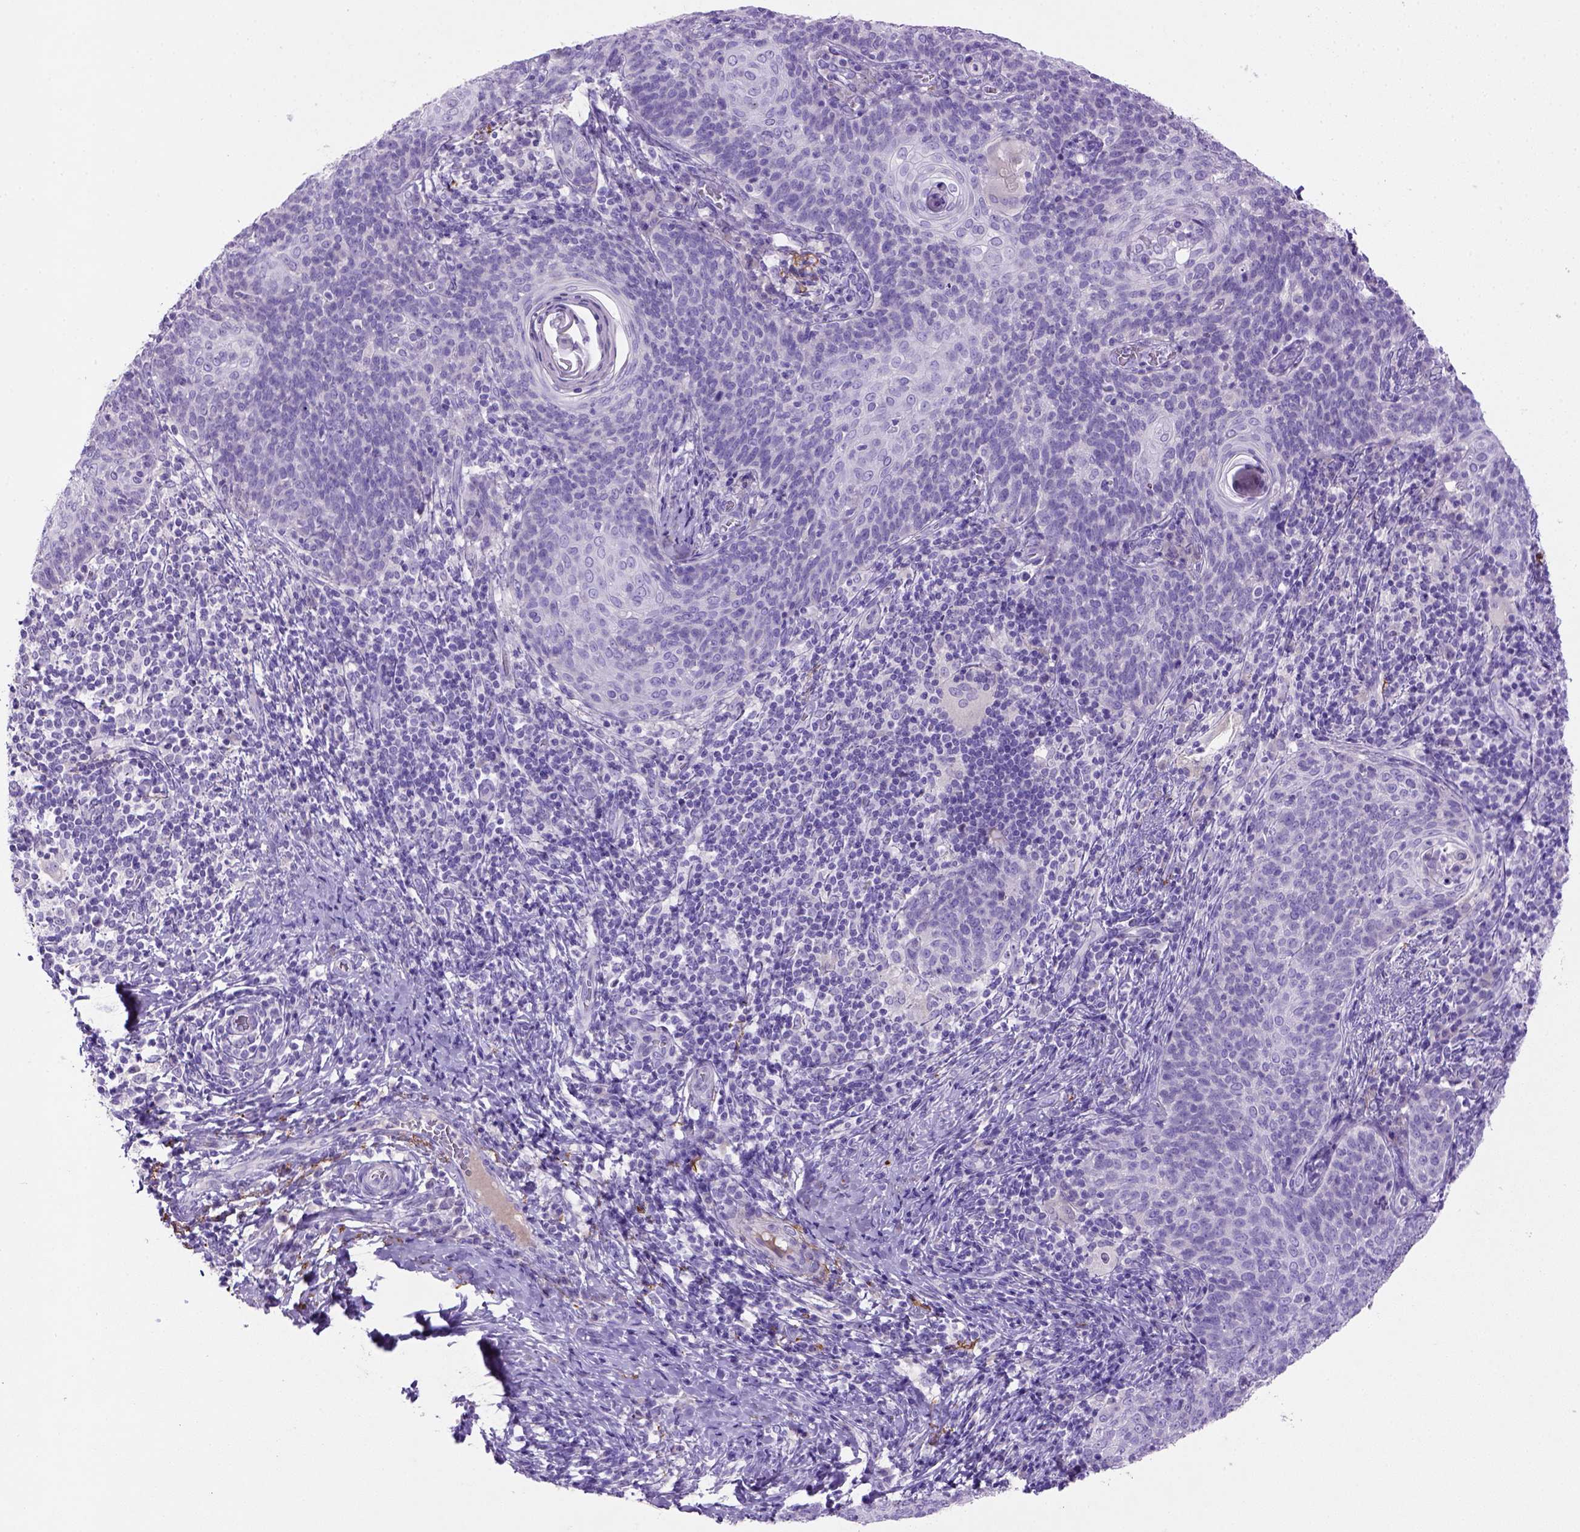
{"staining": {"intensity": "negative", "quantity": "none", "location": "none"}, "tissue": "cervical cancer", "cell_type": "Tumor cells", "image_type": "cancer", "snomed": [{"axis": "morphology", "description": "Normal tissue, NOS"}, {"axis": "morphology", "description": "Squamous cell carcinoma, NOS"}, {"axis": "topography", "description": "Cervix"}], "caption": "Protein analysis of cervical cancer (squamous cell carcinoma) reveals no significant staining in tumor cells.", "gene": "SIRPD", "patient": {"sex": "female", "age": 39}}